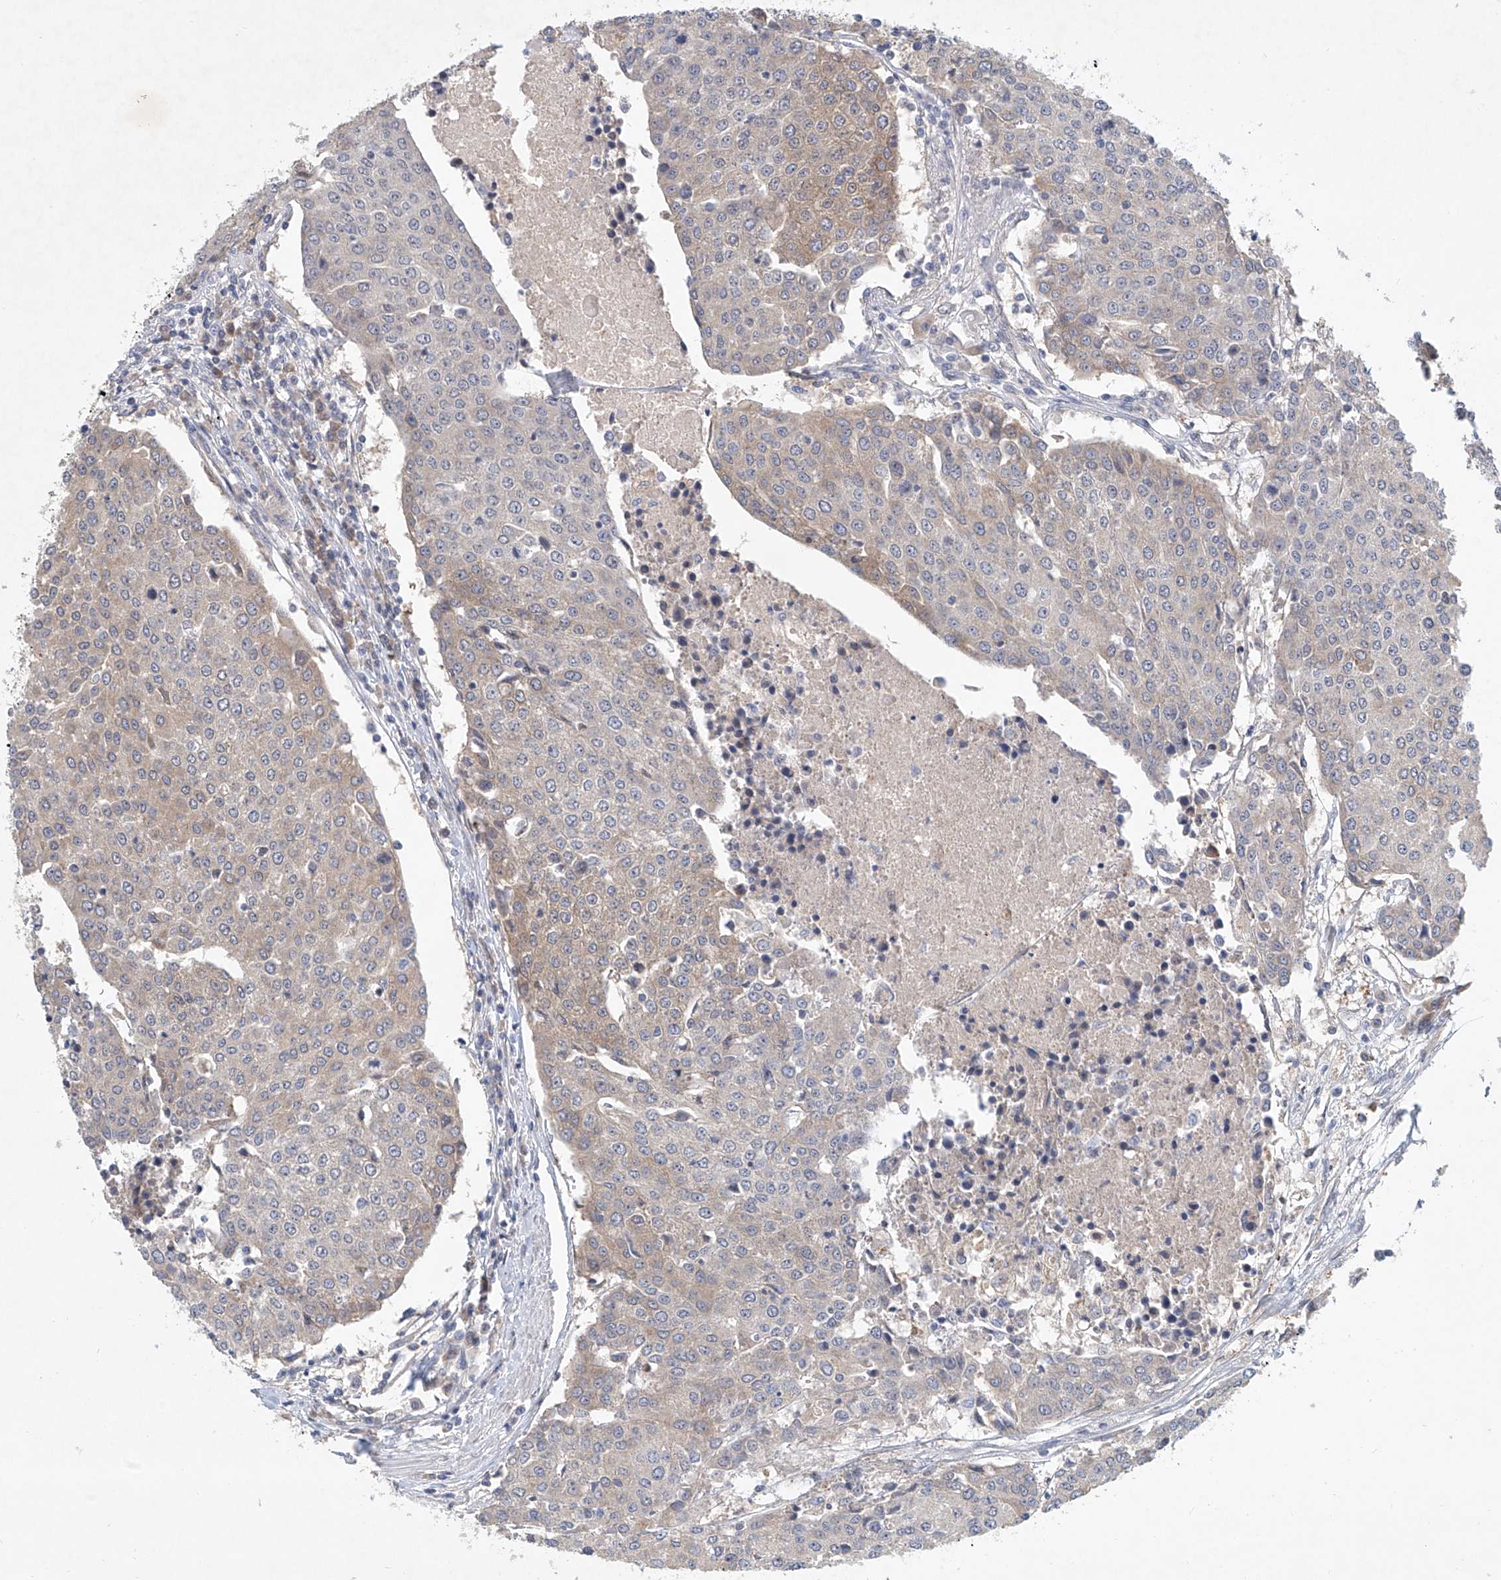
{"staining": {"intensity": "weak", "quantity": "25%-75%", "location": "cytoplasmic/membranous"}, "tissue": "urothelial cancer", "cell_type": "Tumor cells", "image_type": "cancer", "snomed": [{"axis": "morphology", "description": "Urothelial carcinoma, High grade"}, {"axis": "topography", "description": "Urinary bladder"}], "caption": "High-grade urothelial carcinoma was stained to show a protein in brown. There is low levels of weak cytoplasmic/membranous staining in approximately 25%-75% of tumor cells.", "gene": "CARMIL1", "patient": {"sex": "female", "age": 85}}